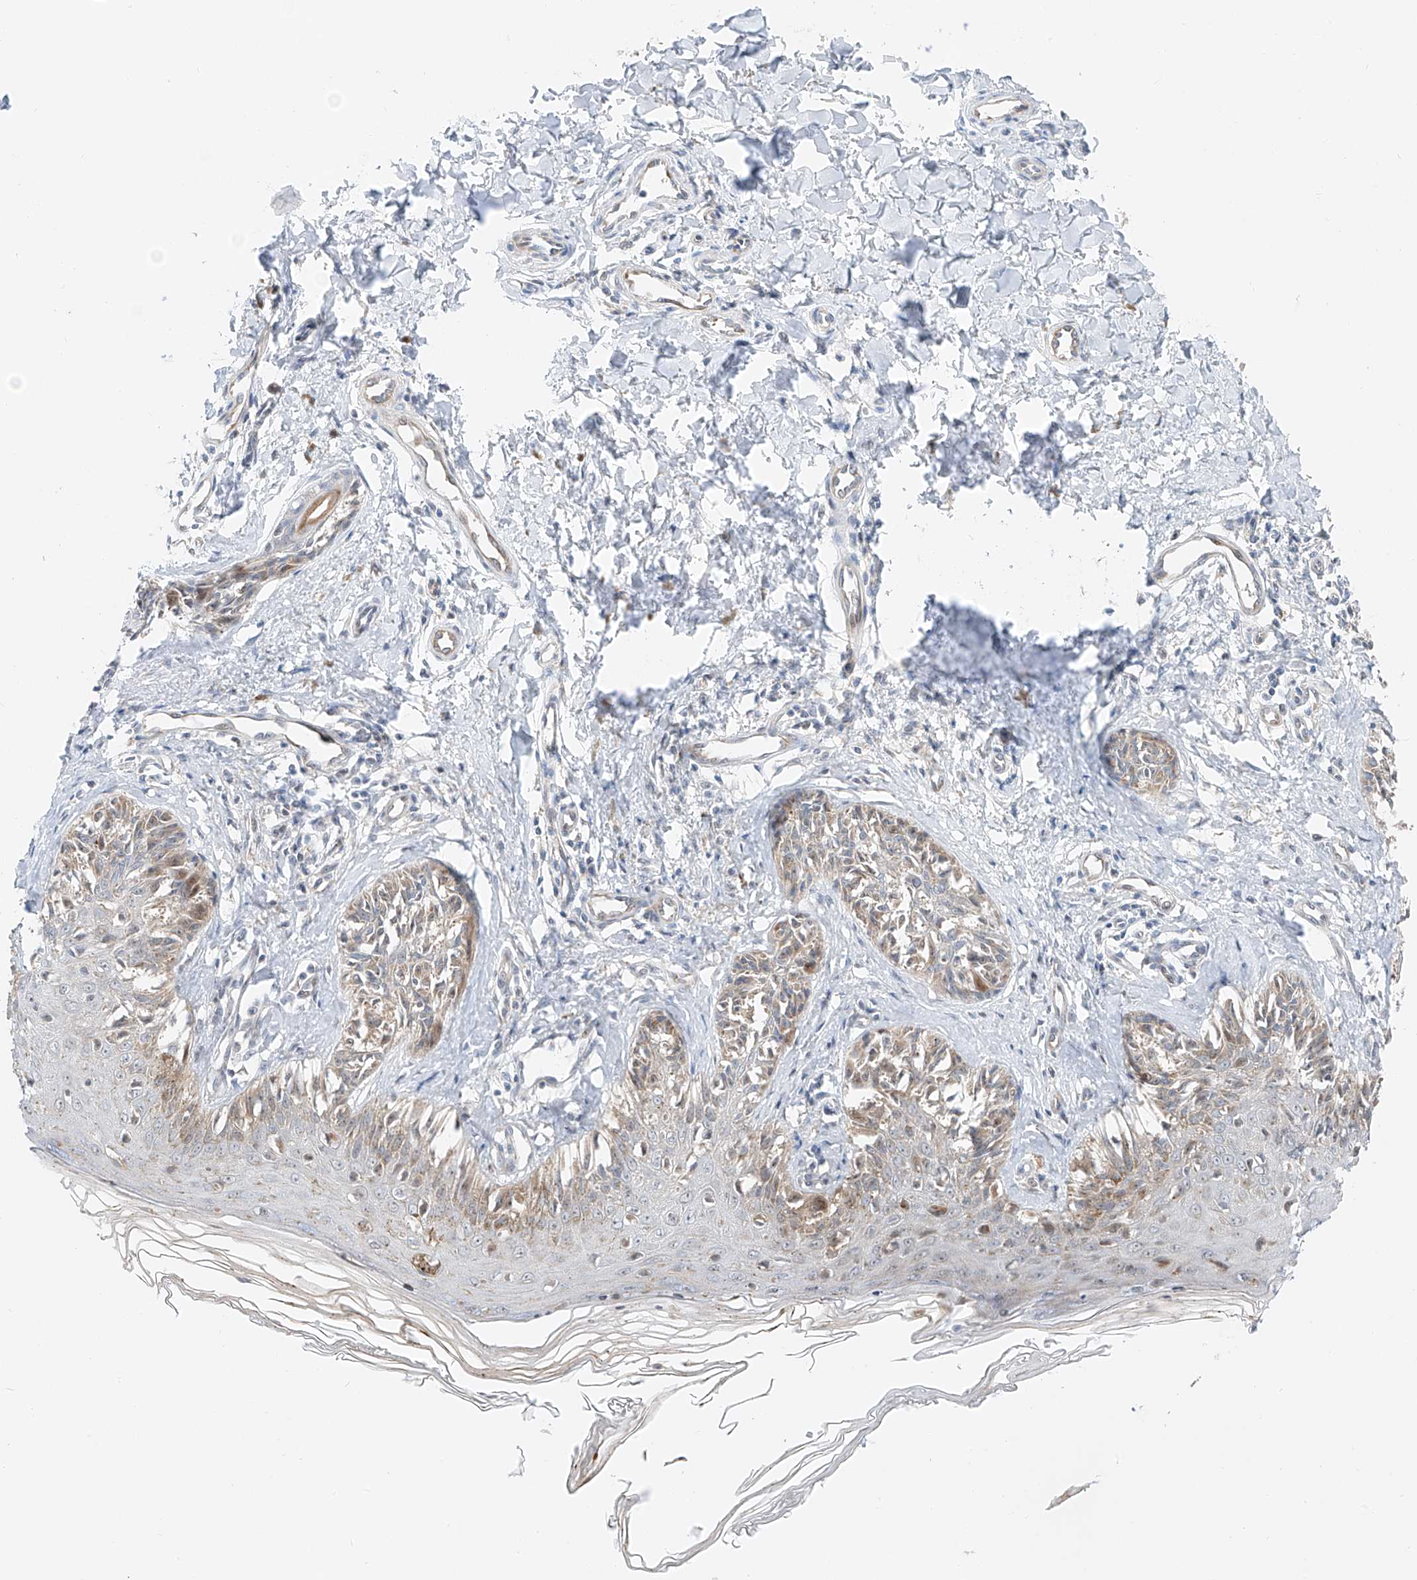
{"staining": {"intensity": "negative", "quantity": "none", "location": "none"}, "tissue": "melanoma", "cell_type": "Tumor cells", "image_type": "cancer", "snomed": [{"axis": "morphology", "description": "Malignant melanoma, NOS"}, {"axis": "topography", "description": "Skin"}], "caption": "Human melanoma stained for a protein using IHC demonstrates no positivity in tumor cells.", "gene": "CLDND1", "patient": {"sex": "male", "age": 53}}